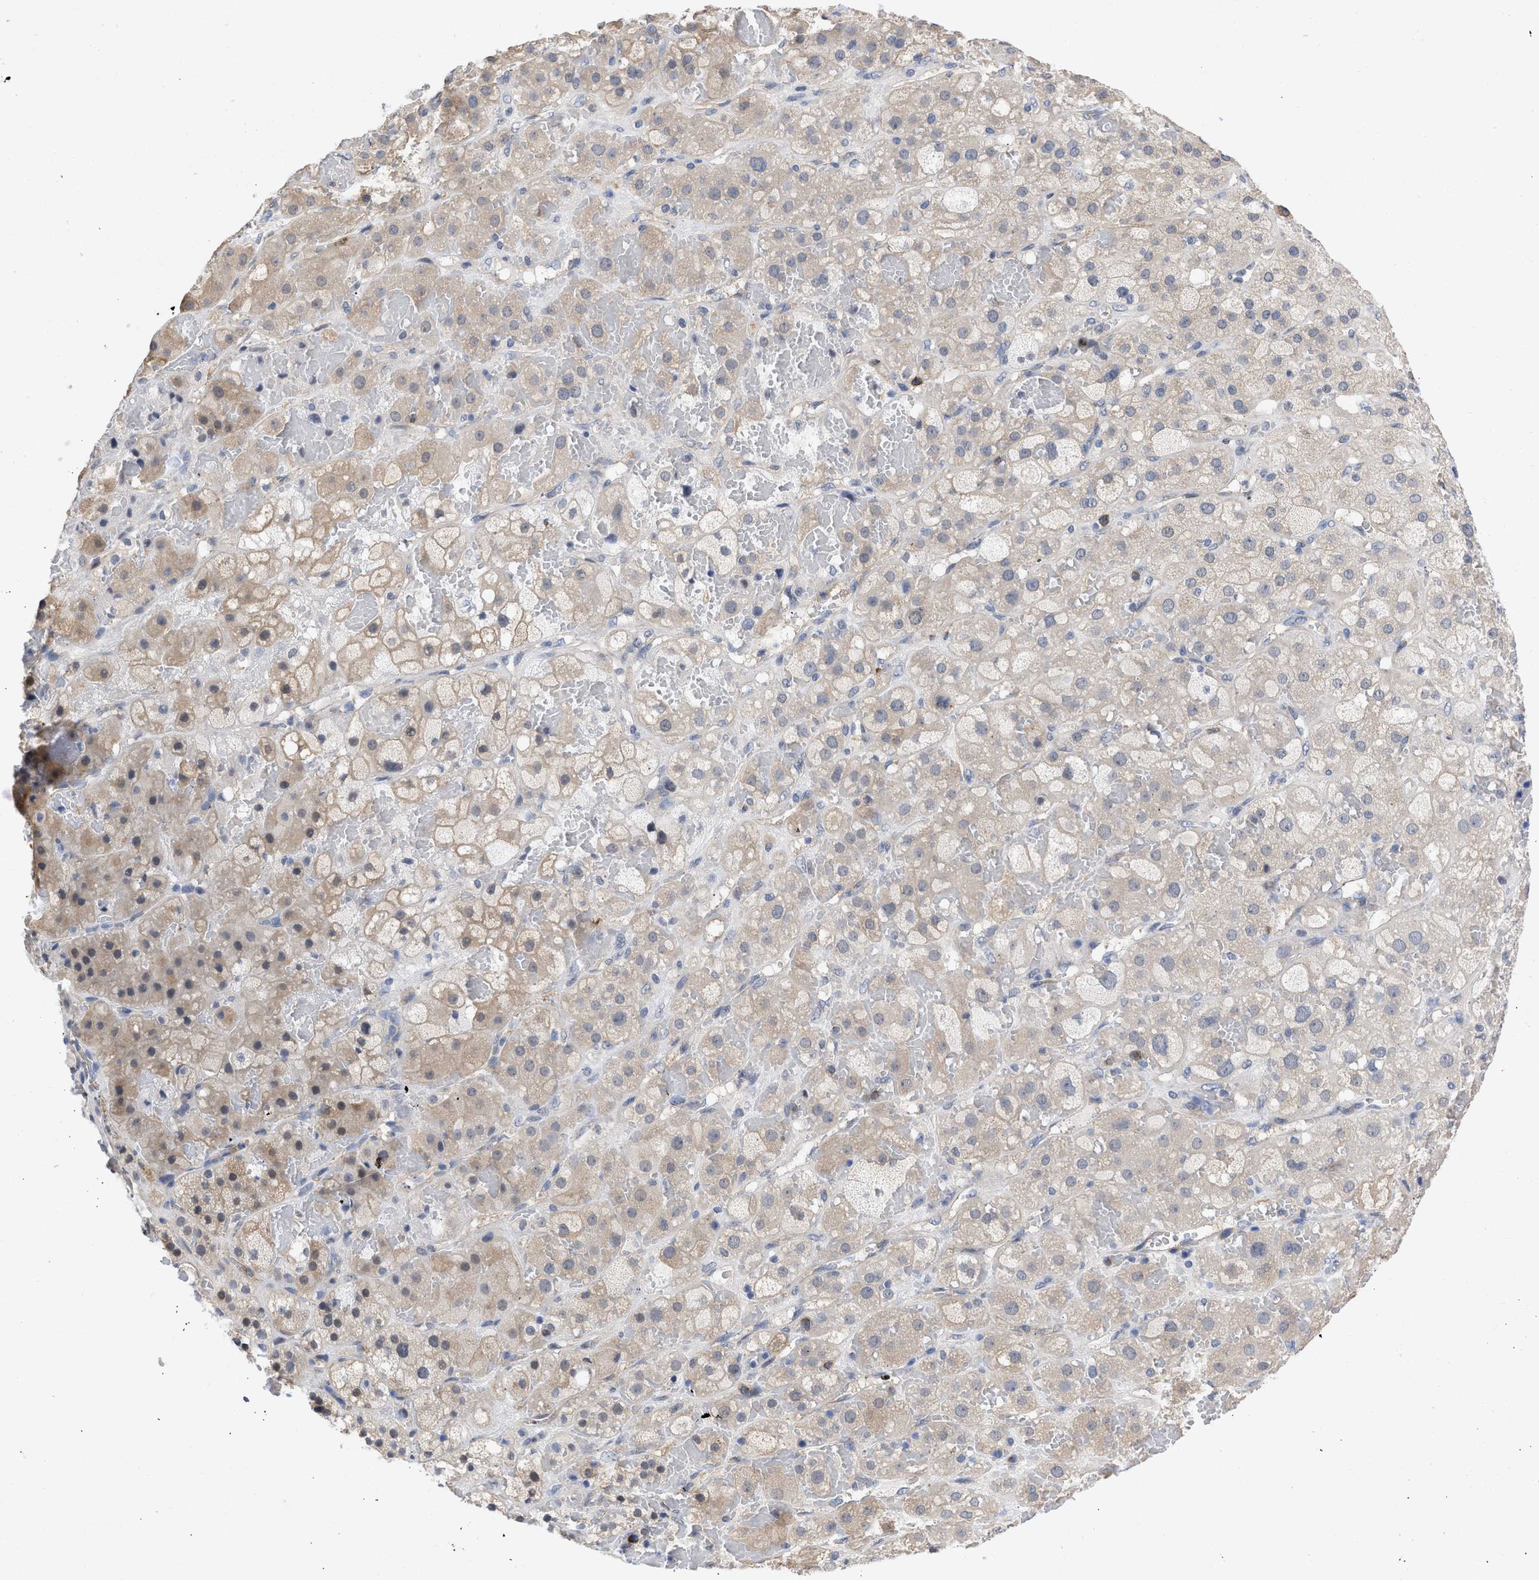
{"staining": {"intensity": "weak", "quantity": "25%-75%", "location": "cytoplasmic/membranous,nuclear"}, "tissue": "adrenal gland", "cell_type": "Glandular cells", "image_type": "normal", "snomed": [{"axis": "morphology", "description": "Normal tissue, NOS"}, {"axis": "topography", "description": "Adrenal gland"}], "caption": "Adrenal gland stained with a brown dye reveals weak cytoplasmic/membranous,nuclear positive staining in approximately 25%-75% of glandular cells.", "gene": "THRA", "patient": {"sex": "female", "age": 47}}